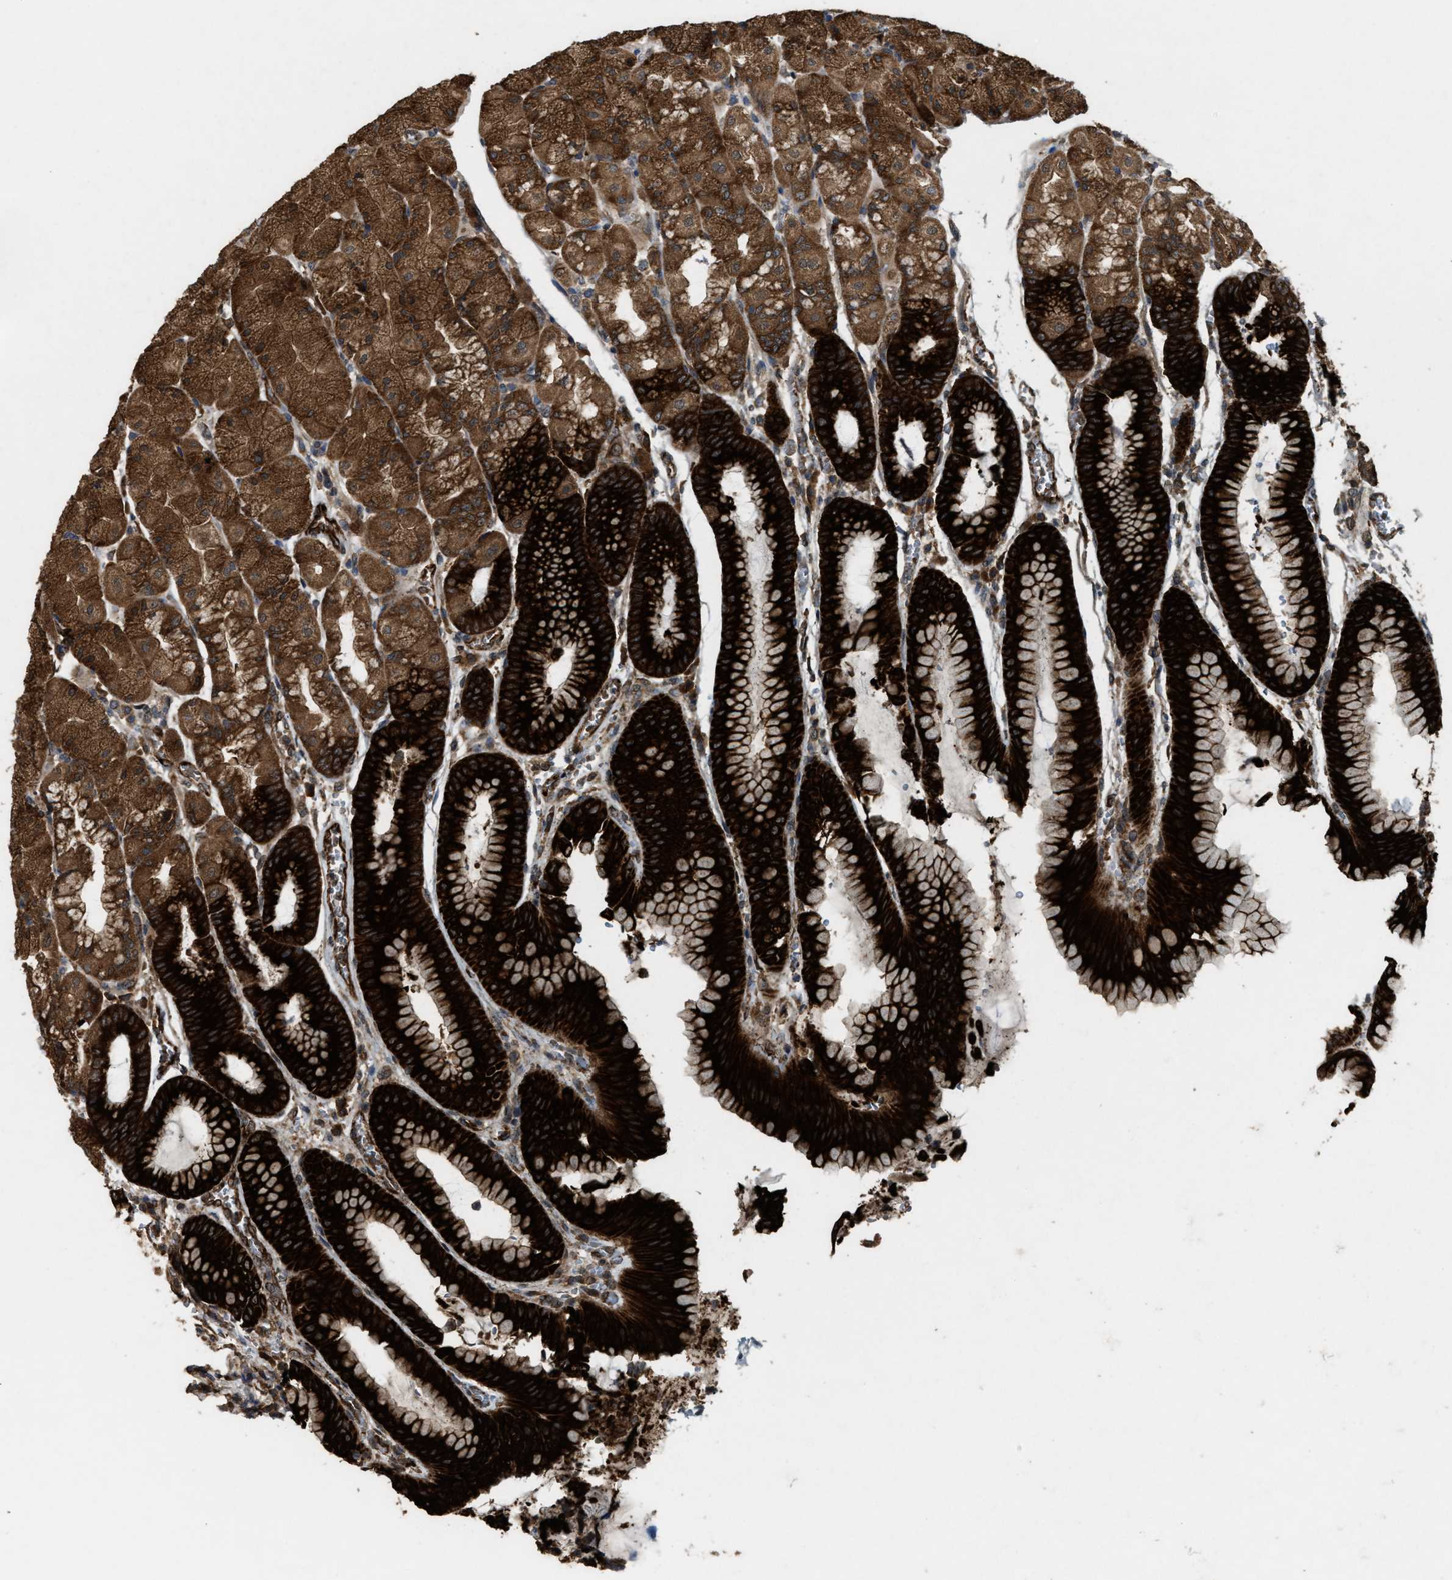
{"staining": {"intensity": "strong", "quantity": ">75%", "location": "cytoplasmic/membranous"}, "tissue": "stomach", "cell_type": "Glandular cells", "image_type": "normal", "snomed": [{"axis": "morphology", "description": "Normal tissue, NOS"}, {"axis": "morphology", "description": "Carcinoid, malignant, NOS"}, {"axis": "topography", "description": "Stomach, upper"}], "caption": "Stomach stained with IHC demonstrates strong cytoplasmic/membranous expression in approximately >75% of glandular cells. (Stains: DAB in brown, nuclei in blue, Microscopy: brightfield microscopy at high magnification).", "gene": "ARHGEF5", "patient": {"sex": "male", "age": 39}}